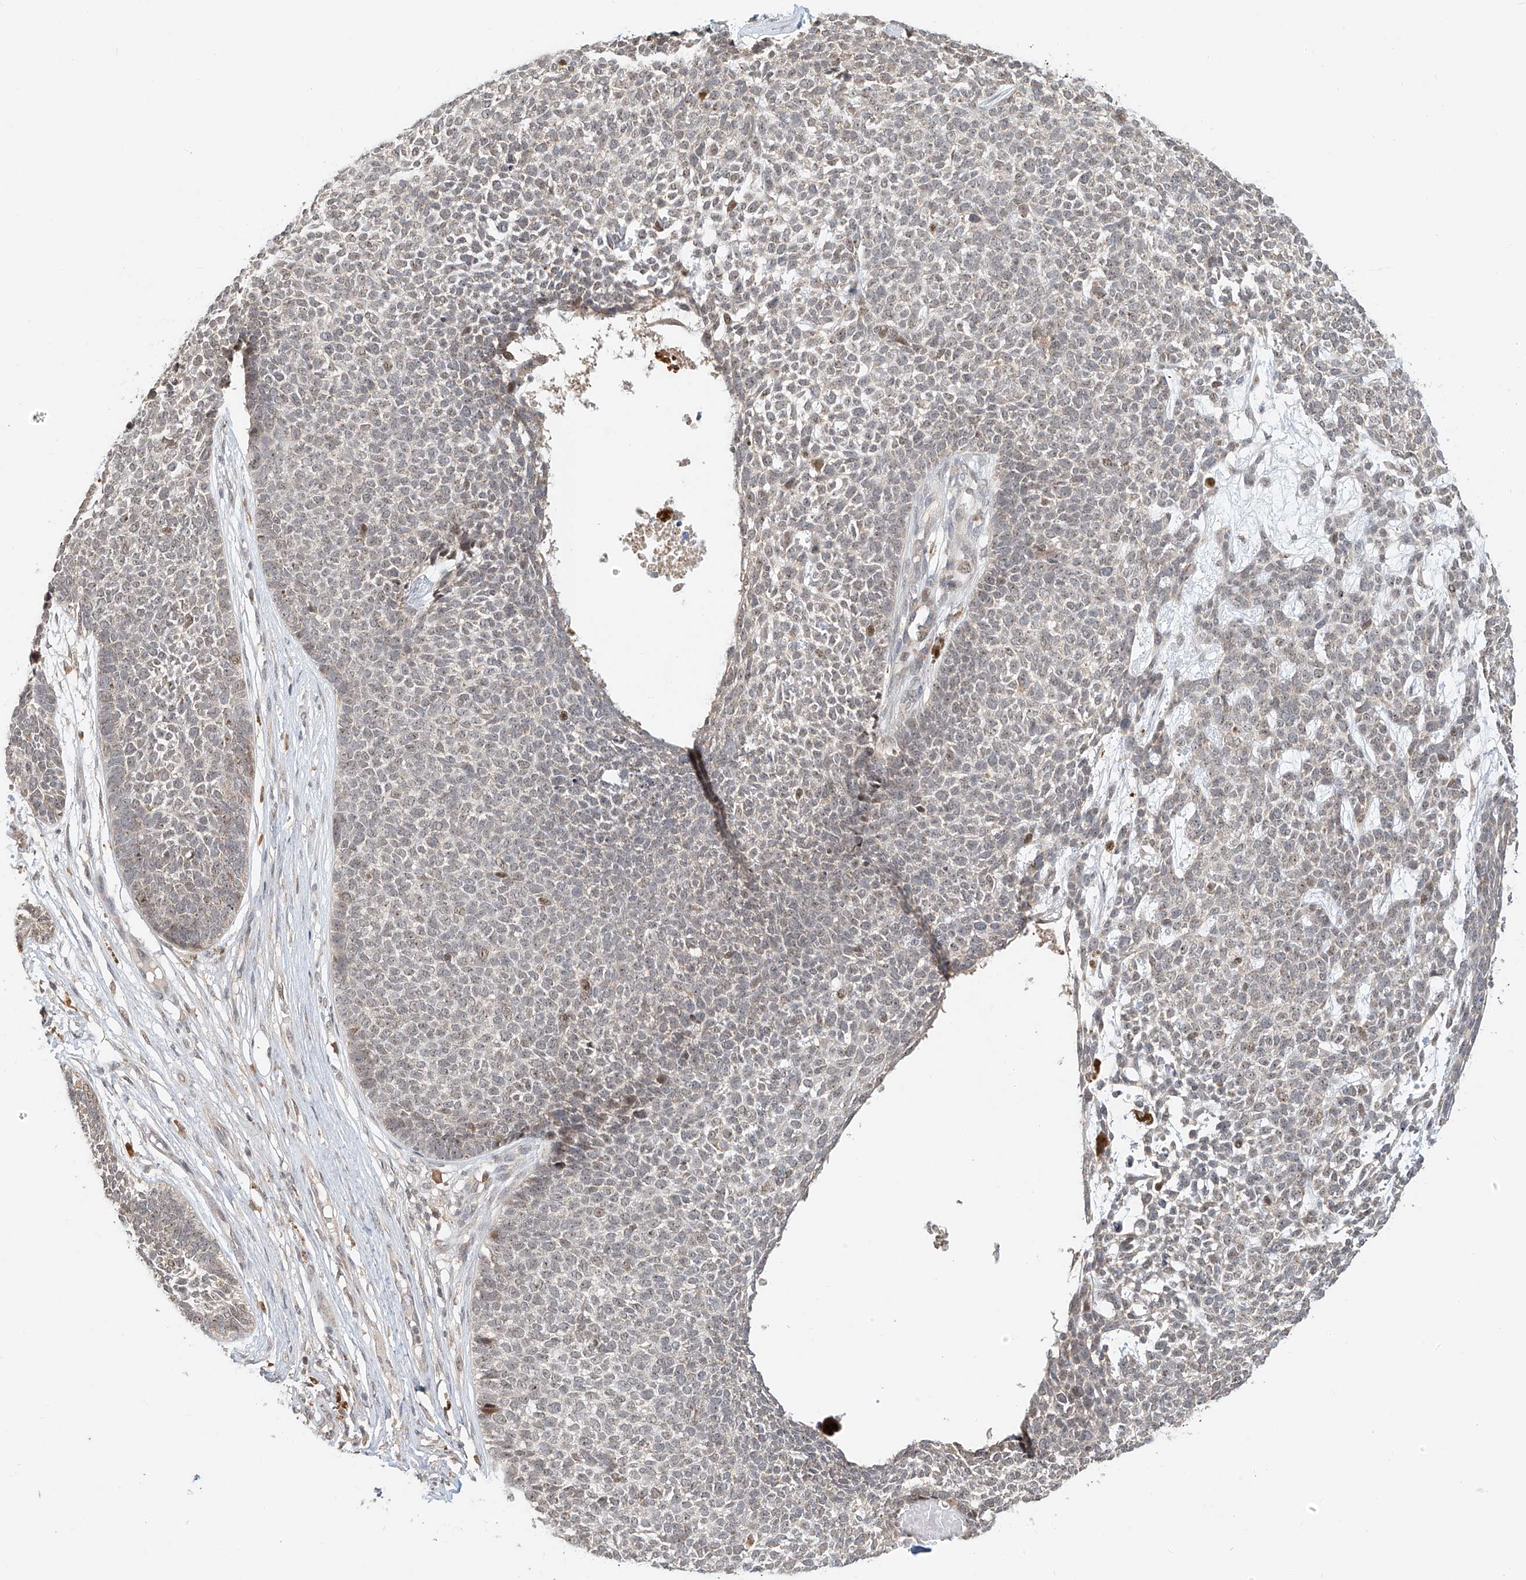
{"staining": {"intensity": "negative", "quantity": "none", "location": "none"}, "tissue": "skin cancer", "cell_type": "Tumor cells", "image_type": "cancer", "snomed": [{"axis": "morphology", "description": "Basal cell carcinoma"}, {"axis": "topography", "description": "Skin"}], "caption": "There is no significant expression in tumor cells of skin cancer.", "gene": "SYTL3", "patient": {"sex": "female", "age": 84}}